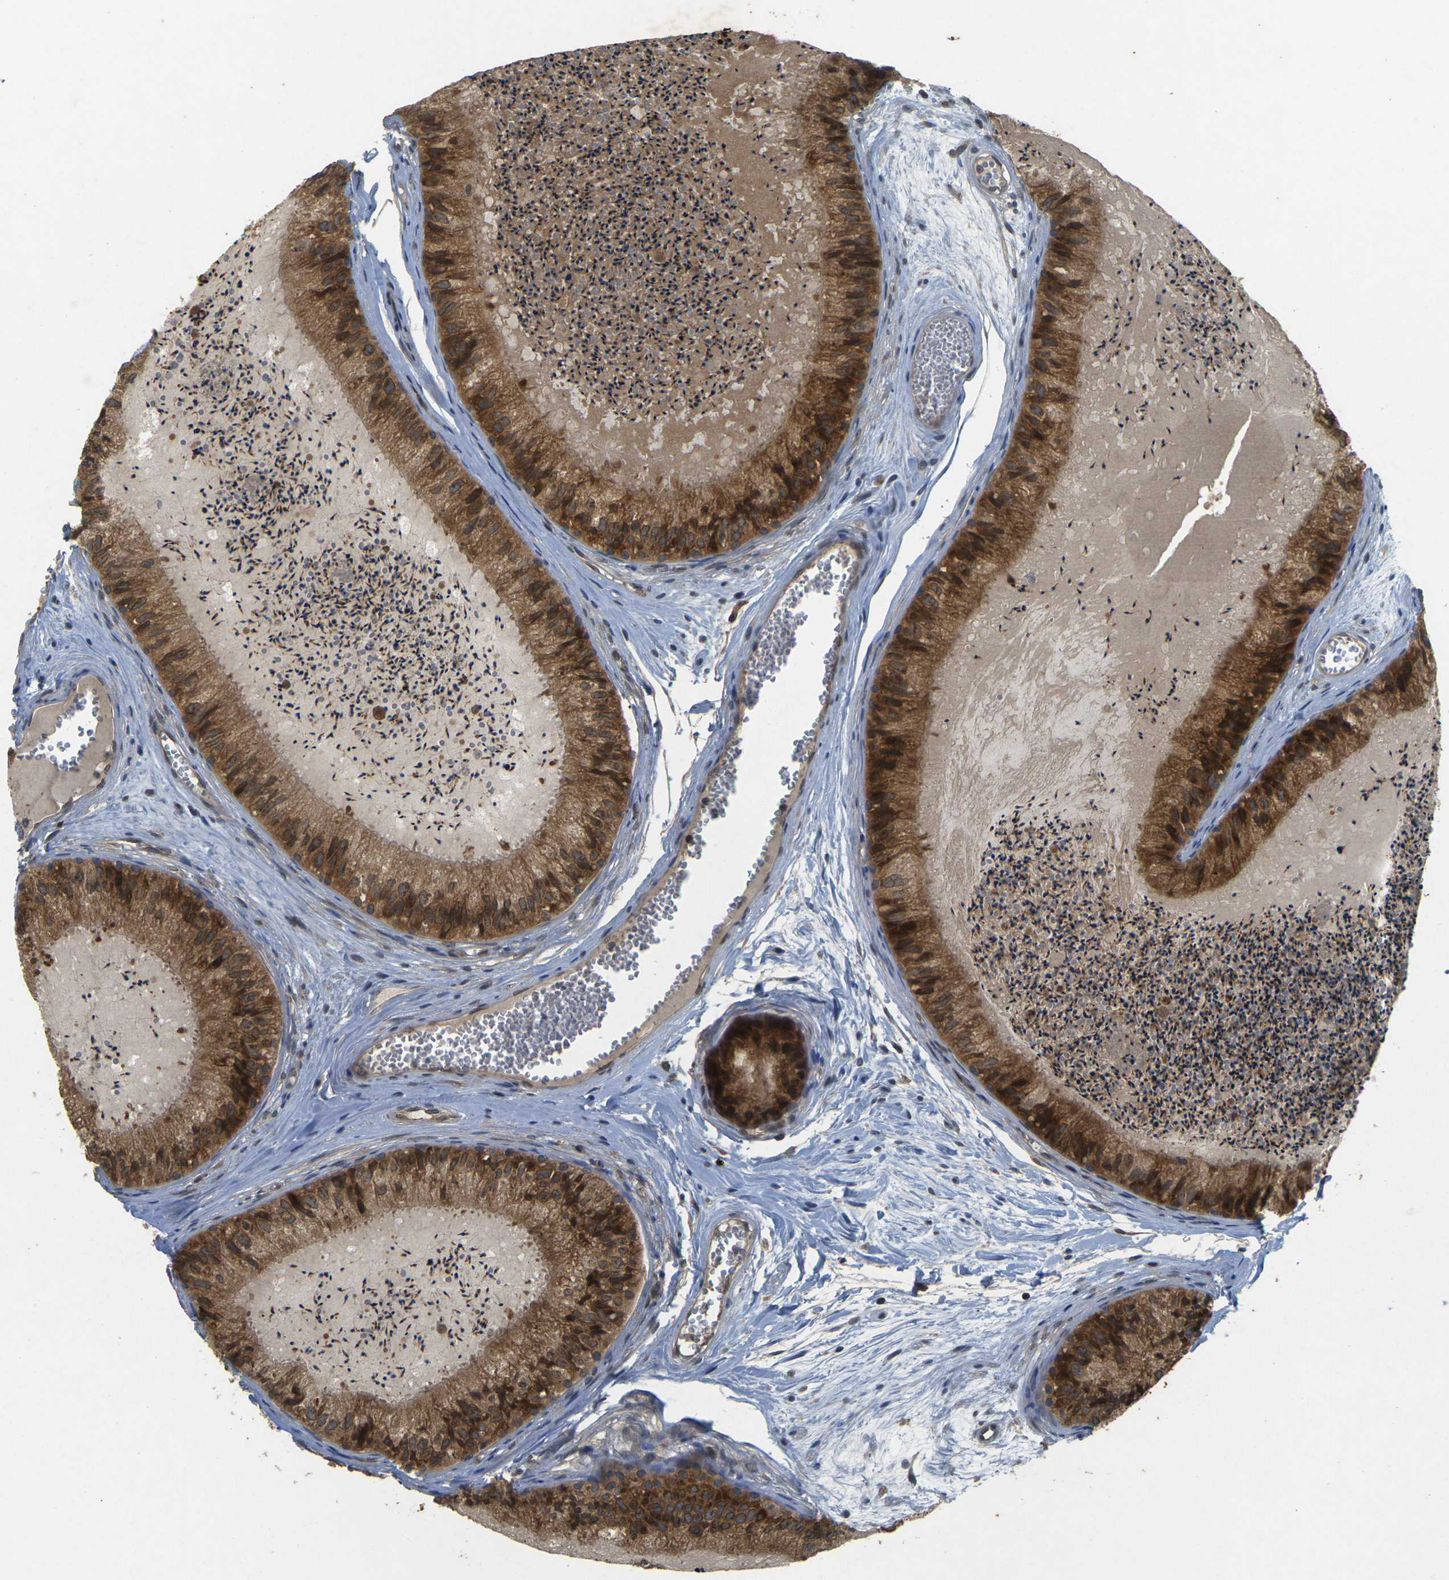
{"staining": {"intensity": "strong", "quantity": ">75%", "location": "cytoplasmic/membranous"}, "tissue": "epididymis", "cell_type": "Glandular cells", "image_type": "normal", "snomed": [{"axis": "morphology", "description": "Normal tissue, NOS"}, {"axis": "topography", "description": "Epididymis"}], "caption": "Protein expression analysis of normal epididymis reveals strong cytoplasmic/membranous positivity in approximately >75% of glandular cells. The staining is performed using DAB brown chromogen to label protein expression. The nuclei are counter-stained blue using hematoxylin.", "gene": "ERN1", "patient": {"sex": "male", "age": 31}}